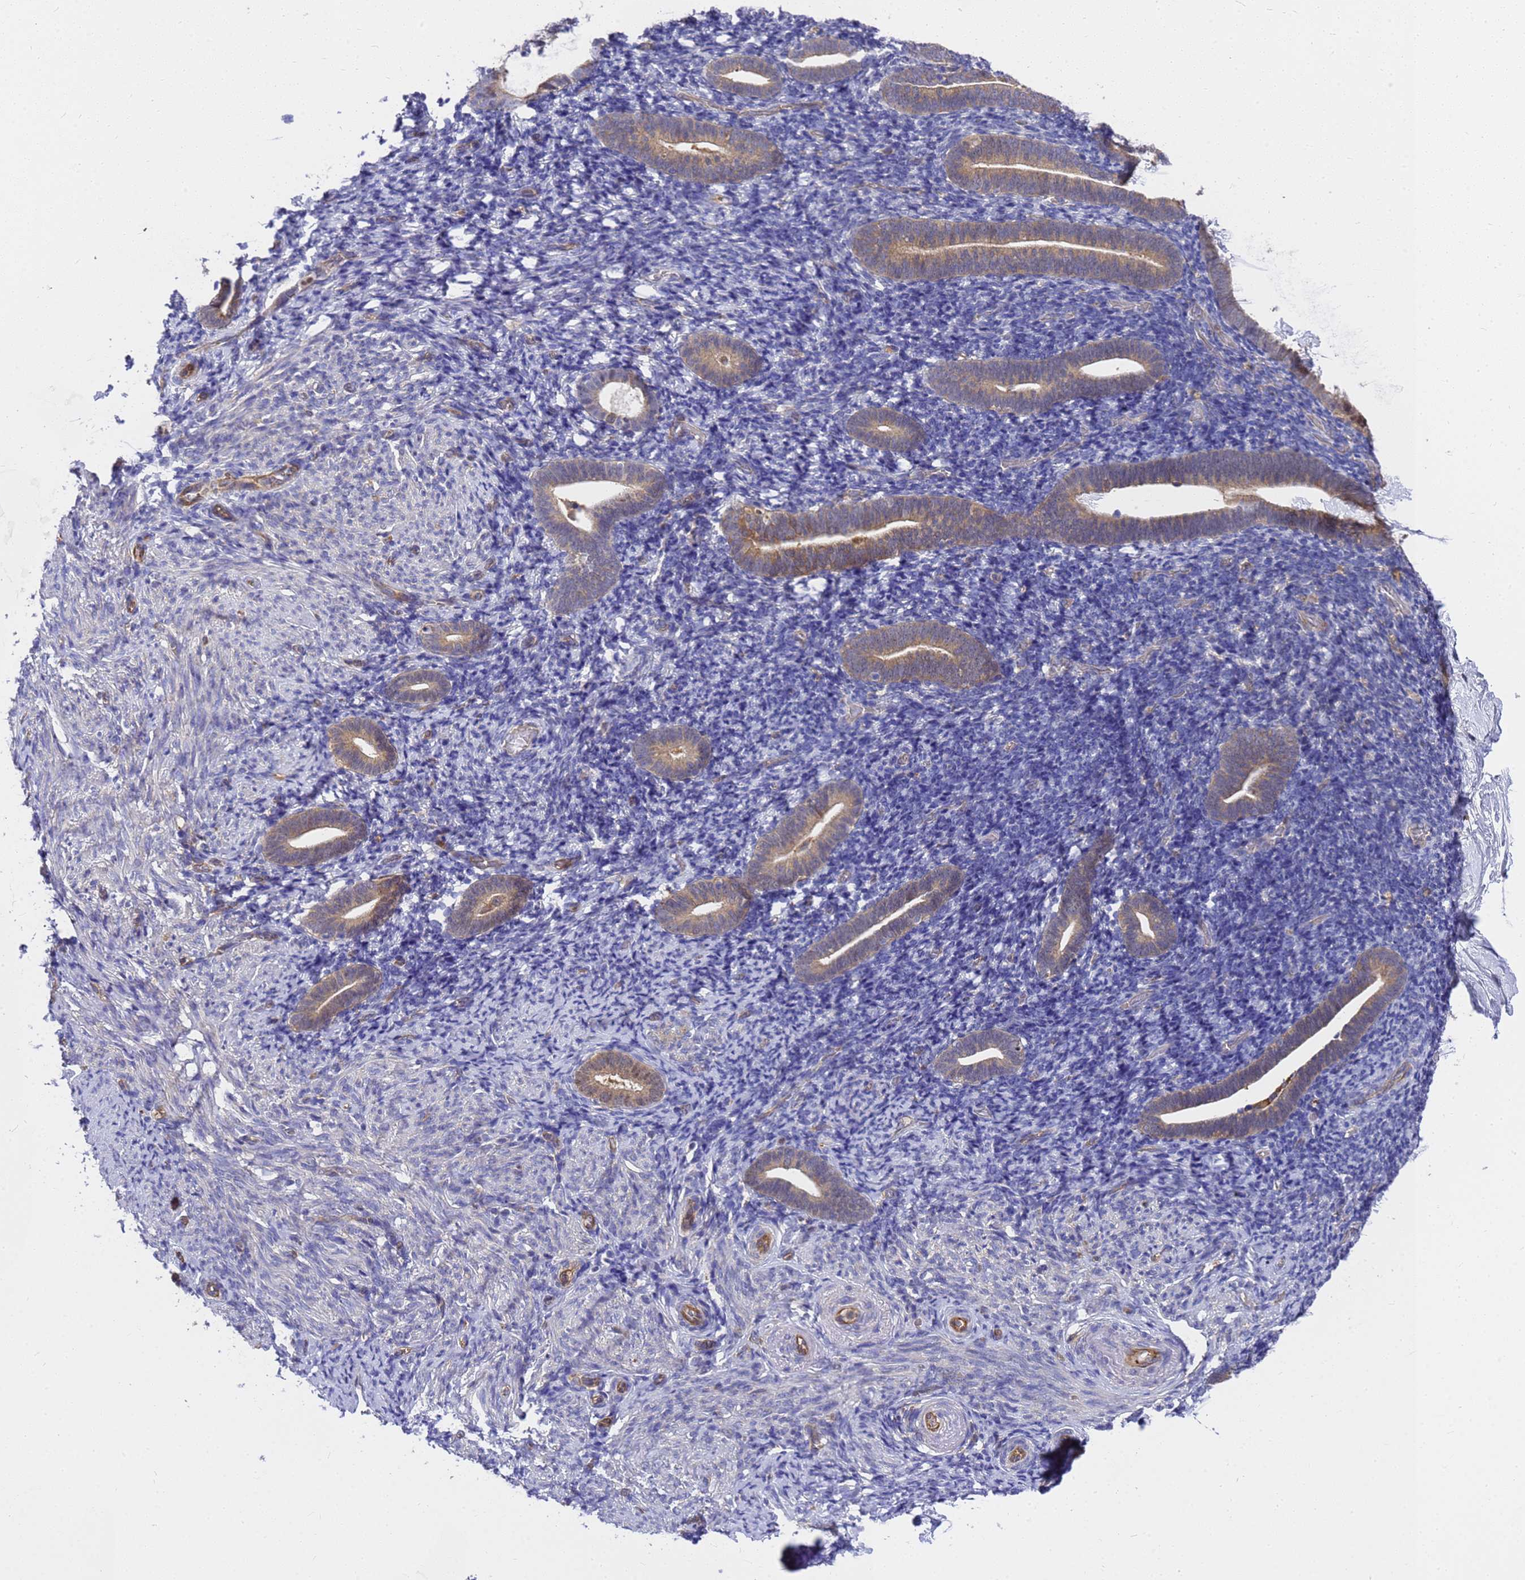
{"staining": {"intensity": "weak", "quantity": "25%-75%", "location": "cytoplasmic/membranous"}, "tissue": "endometrium", "cell_type": "Cells in endometrial stroma", "image_type": "normal", "snomed": [{"axis": "morphology", "description": "Normal tissue, NOS"}, {"axis": "topography", "description": "Endometrium"}], "caption": "The histopathology image demonstrates immunohistochemical staining of normal endometrium. There is weak cytoplasmic/membranous expression is appreciated in approximately 25%-75% of cells in endometrial stroma.", "gene": "SLC35E2B", "patient": {"sex": "female", "age": 51}}